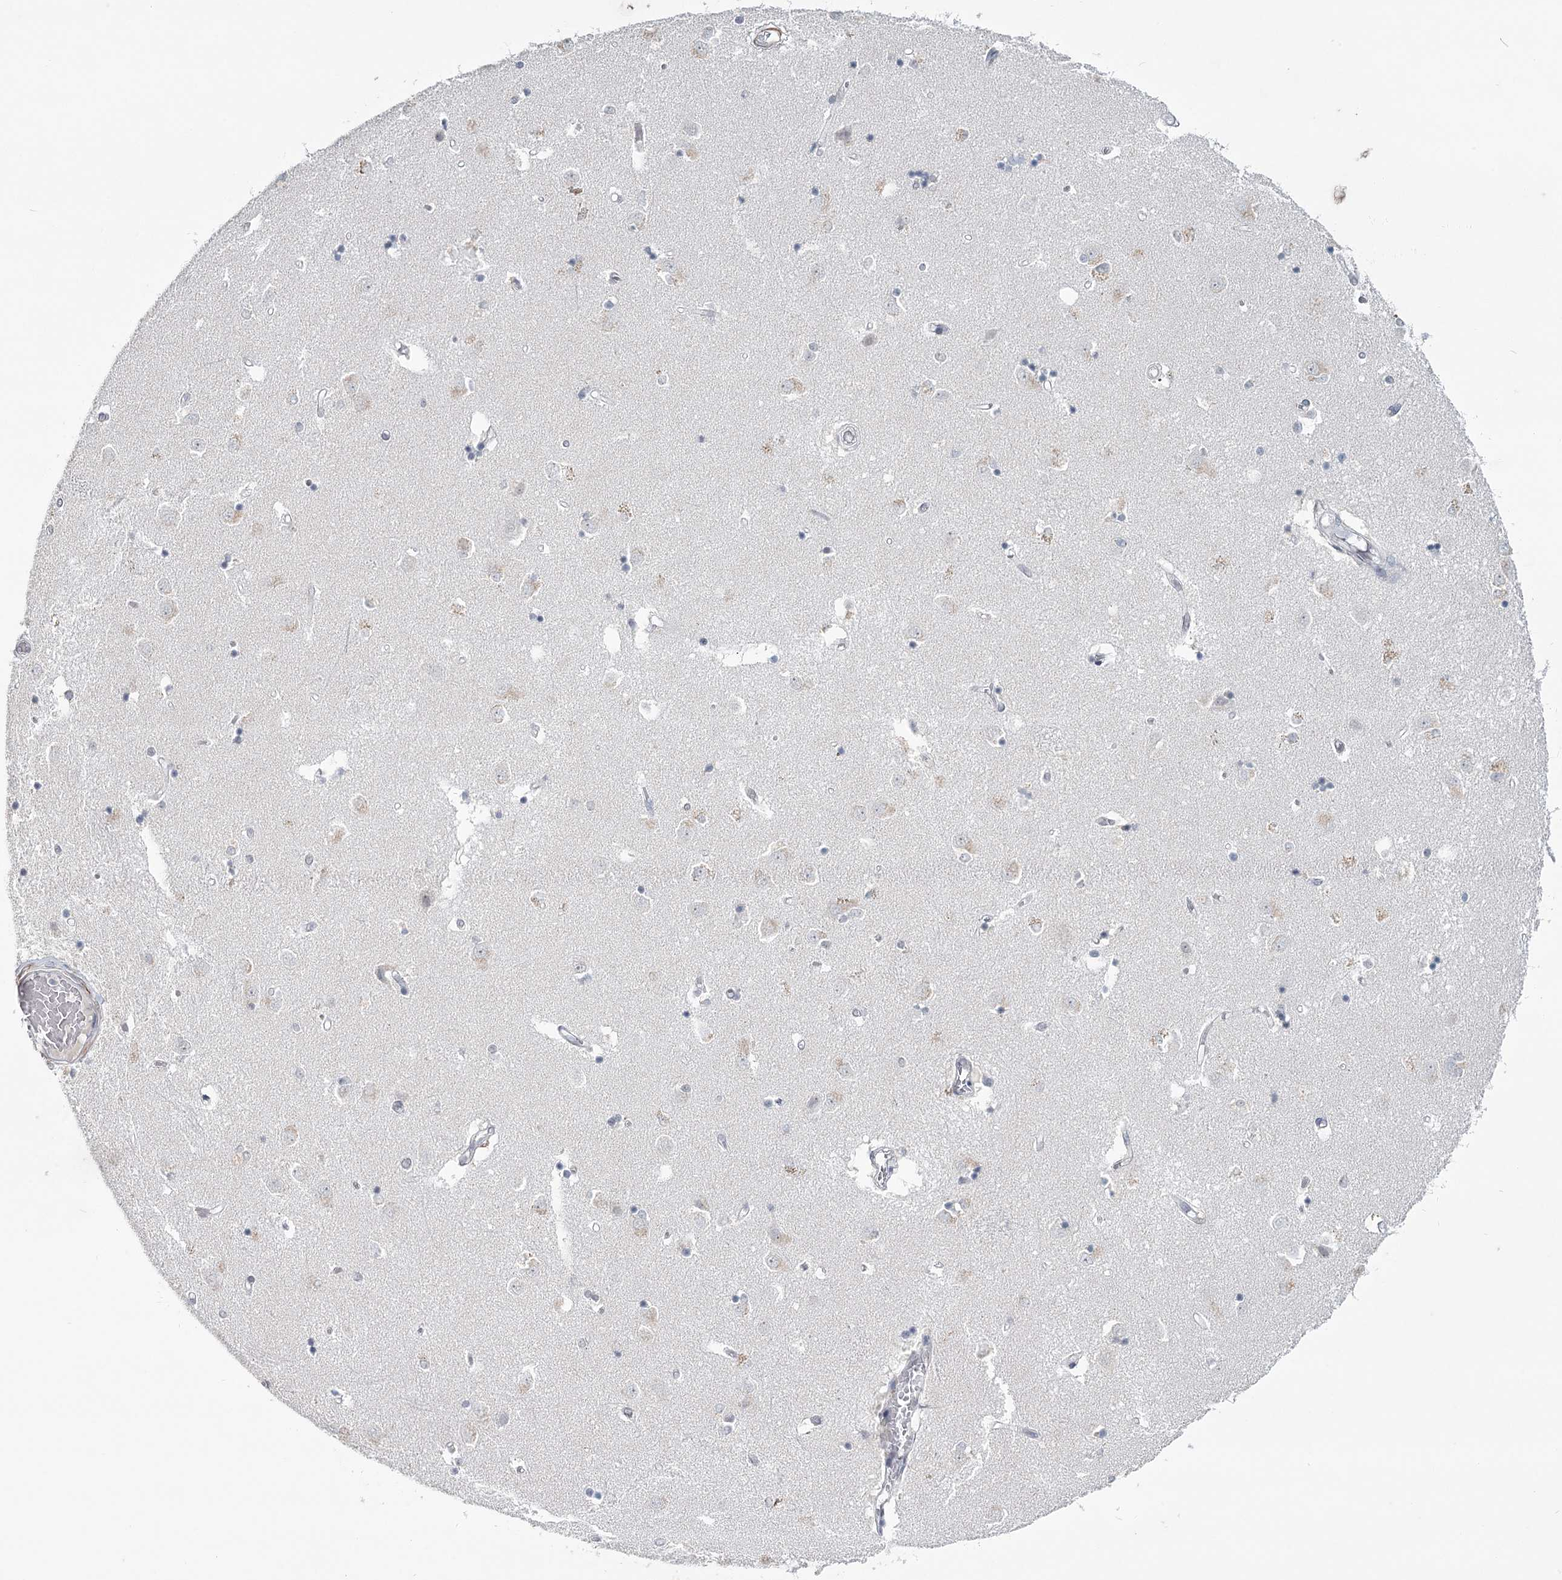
{"staining": {"intensity": "negative", "quantity": "none", "location": "none"}, "tissue": "caudate", "cell_type": "Glial cells", "image_type": "normal", "snomed": [{"axis": "morphology", "description": "Normal tissue, NOS"}, {"axis": "topography", "description": "Lateral ventricle wall"}], "caption": "Immunohistochemistry histopathology image of normal human caudate stained for a protein (brown), which displays no expression in glial cells.", "gene": "TMEM70", "patient": {"sex": "male", "age": 45}}